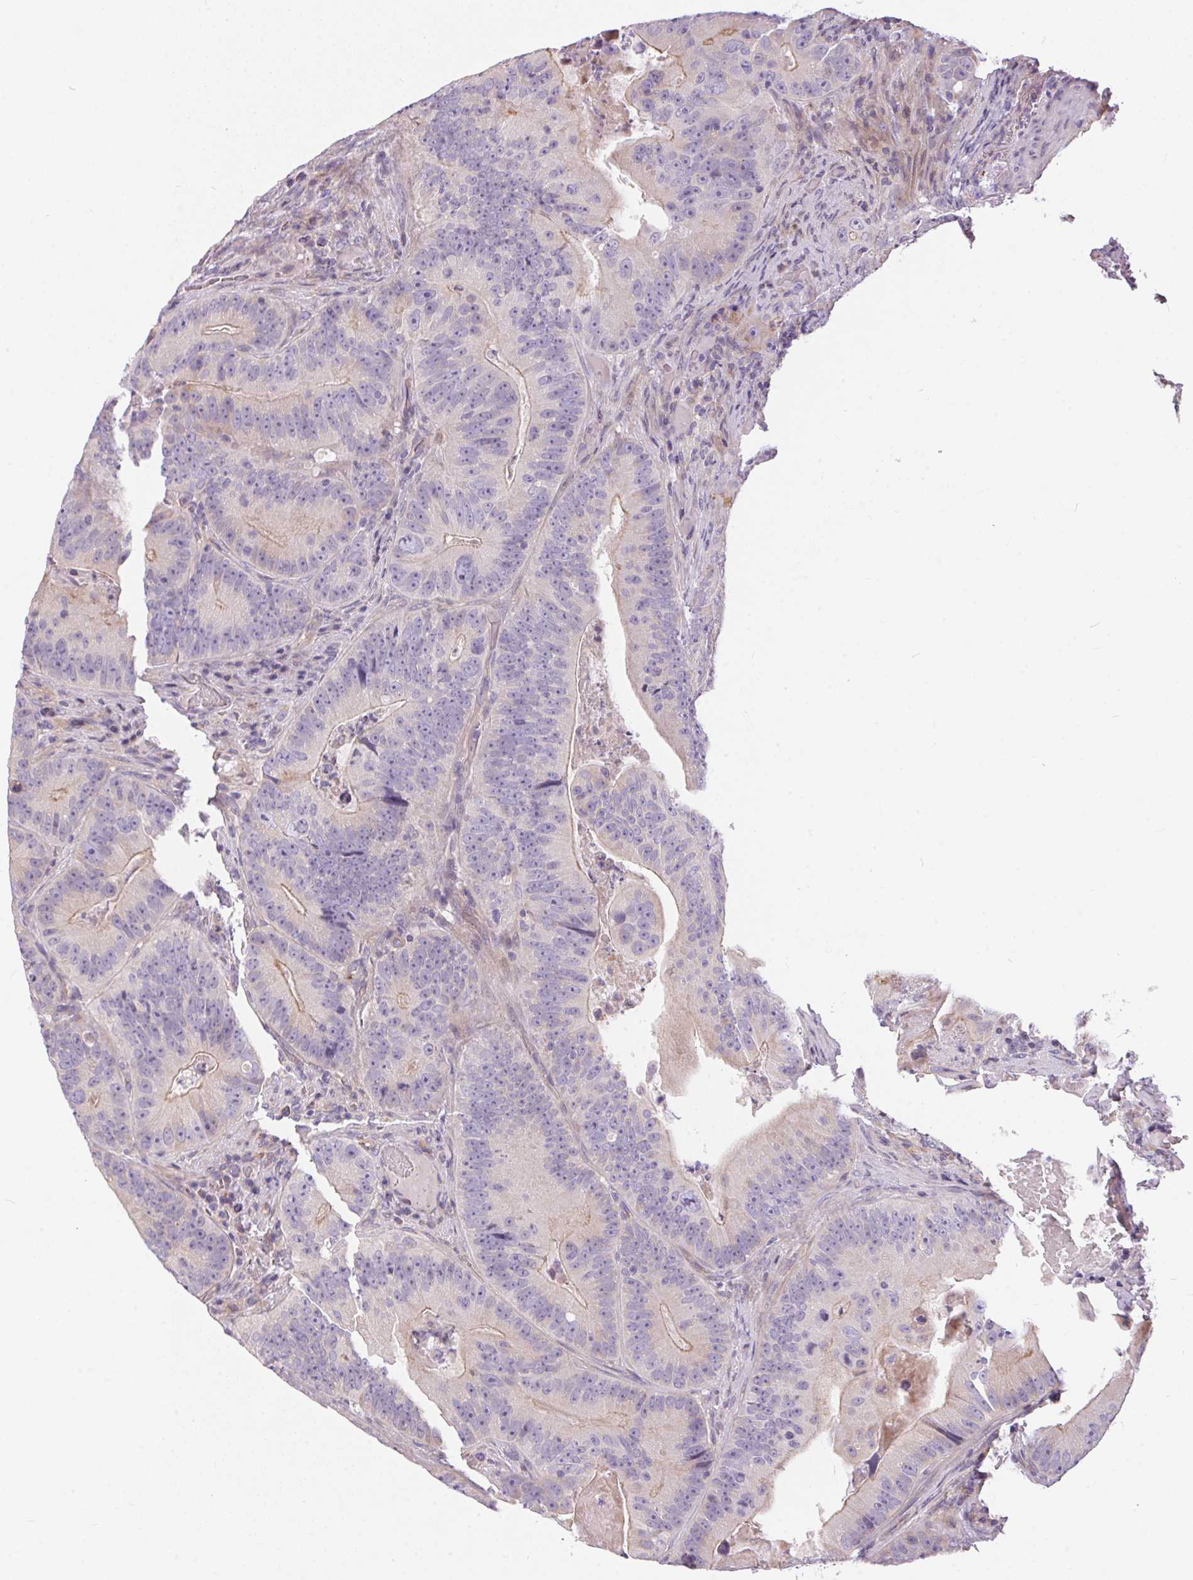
{"staining": {"intensity": "moderate", "quantity": "<25%", "location": "cytoplasmic/membranous"}, "tissue": "colorectal cancer", "cell_type": "Tumor cells", "image_type": "cancer", "snomed": [{"axis": "morphology", "description": "Adenocarcinoma, NOS"}, {"axis": "topography", "description": "Colon"}], "caption": "Adenocarcinoma (colorectal) stained with a brown dye shows moderate cytoplasmic/membranous positive expression in about <25% of tumor cells.", "gene": "UNC13B", "patient": {"sex": "female", "age": 86}}